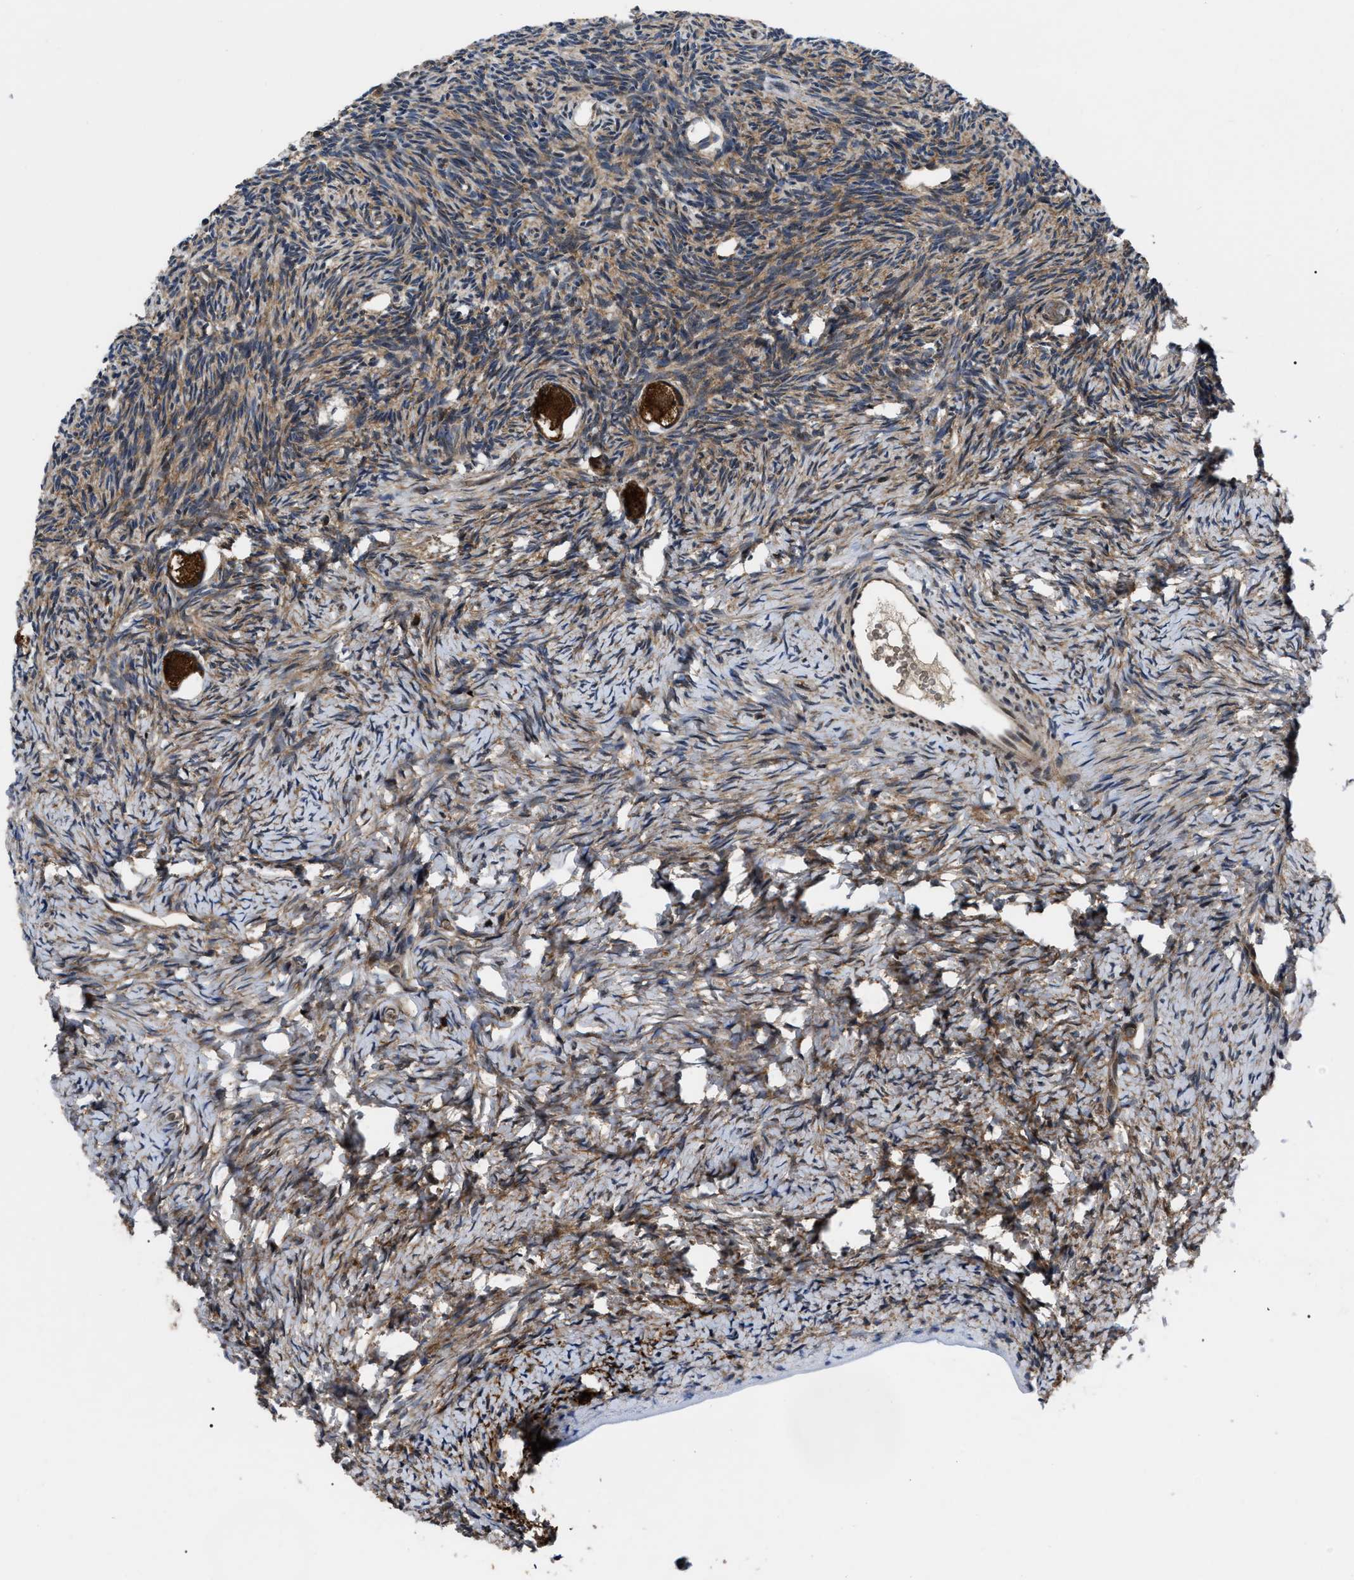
{"staining": {"intensity": "strong", "quantity": ">75%", "location": "cytoplasmic/membranous"}, "tissue": "ovary", "cell_type": "Follicle cells", "image_type": "normal", "snomed": [{"axis": "morphology", "description": "Normal tissue, NOS"}, {"axis": "topography", "description": "Ovary"}], "caption": "Immunohistochemical staining of normal ovary shows high levels of strong cytoplasmic/membranous positivity in approximately >75% of follicle cells. (Stains: DAB in brown, nuclei in blue, Microscopy: brightfield microscopy at high magnification).", "gene": "GET4", "patient": {"sex": "female", "age": 27}}